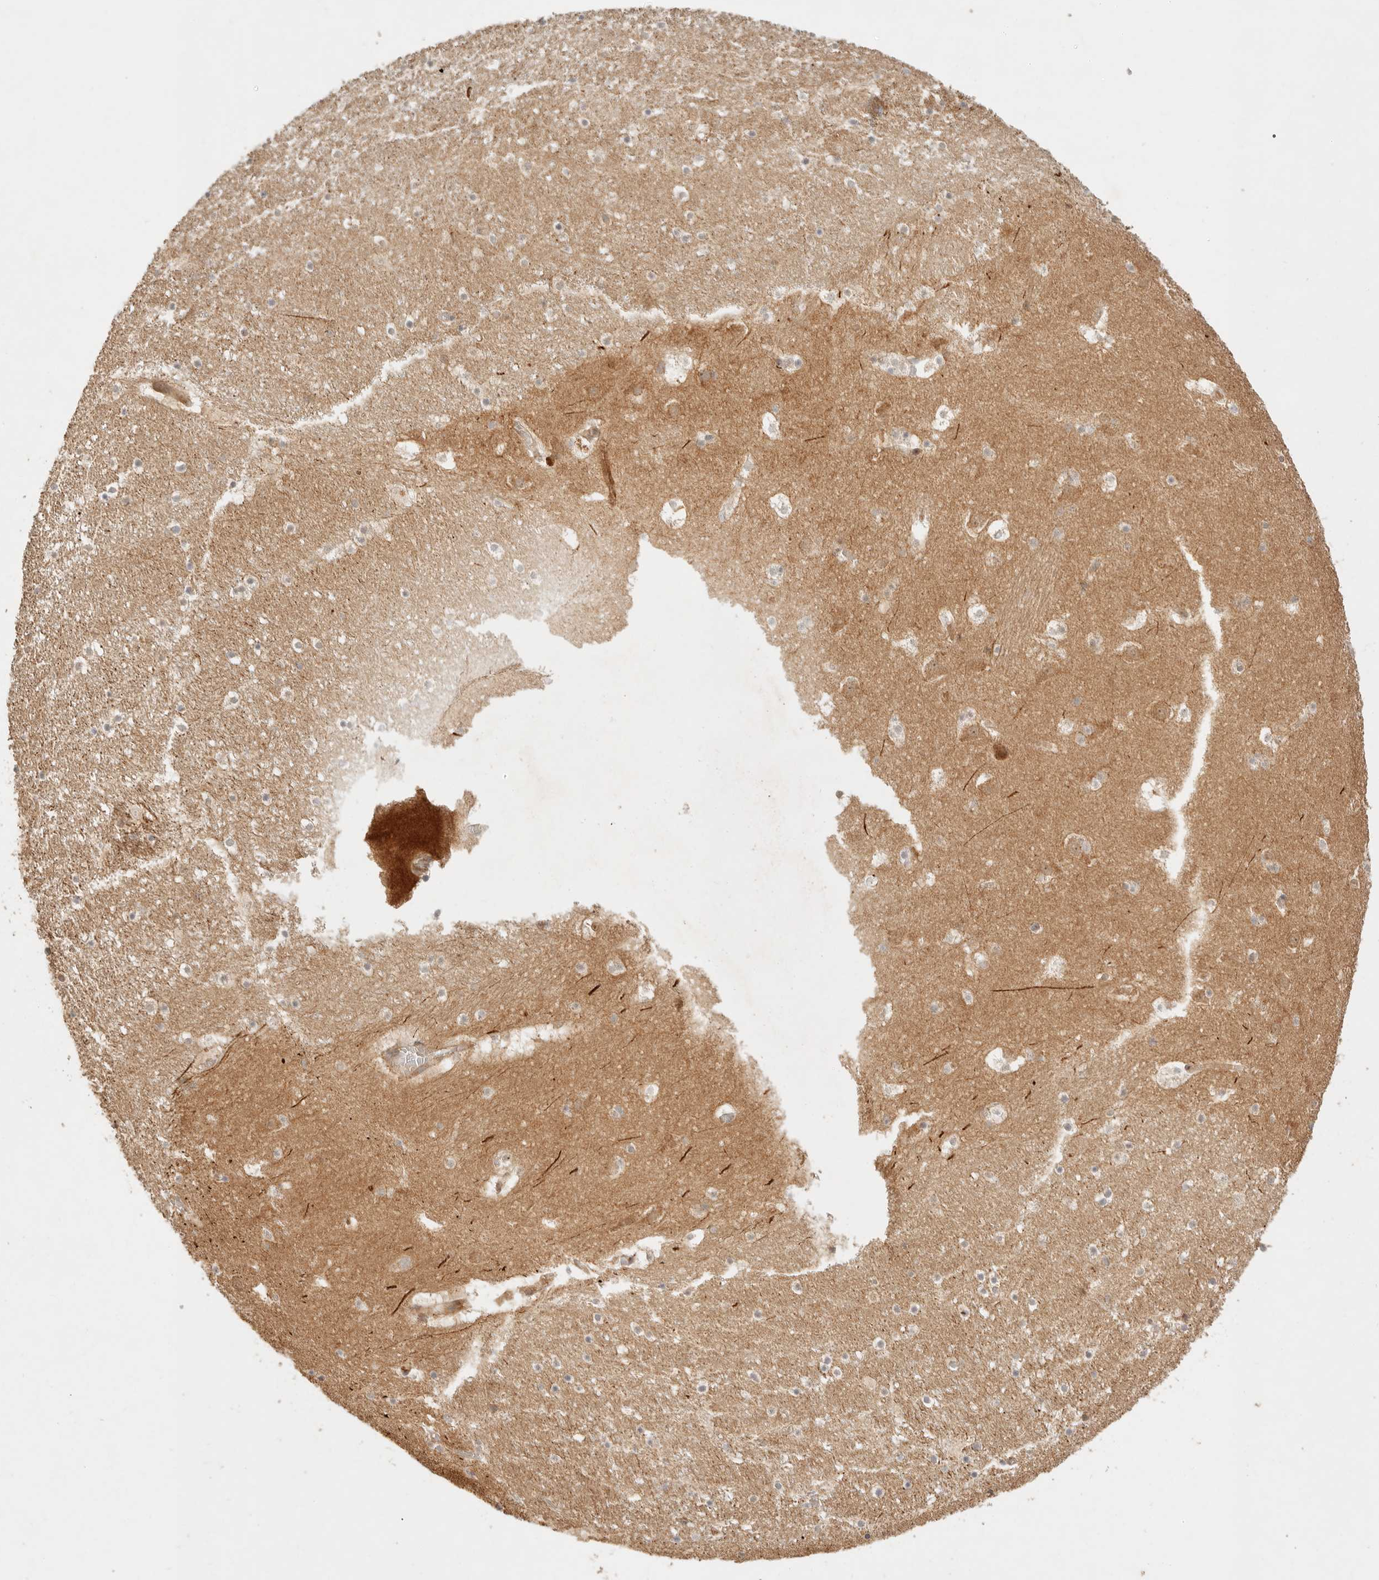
{"staining": {"intensity": "negative", "quantity": "none", "location": "none"}, "tissue": "caudate", "cell_type": "Glial cells", "image_type": "normal", "snomed": [{"axis": "morphology", "description": "Normal tissue, NOS"}, {"axis": "topography", "description": "Lateral ventricle wall"}], "caption": "Human caudate stained for a protein using immunohistochemistry (IHC) exhibits no positivity in glial cells.", "gene": "ANKRD61", "patient": {"sex": "male", "age": 45}}